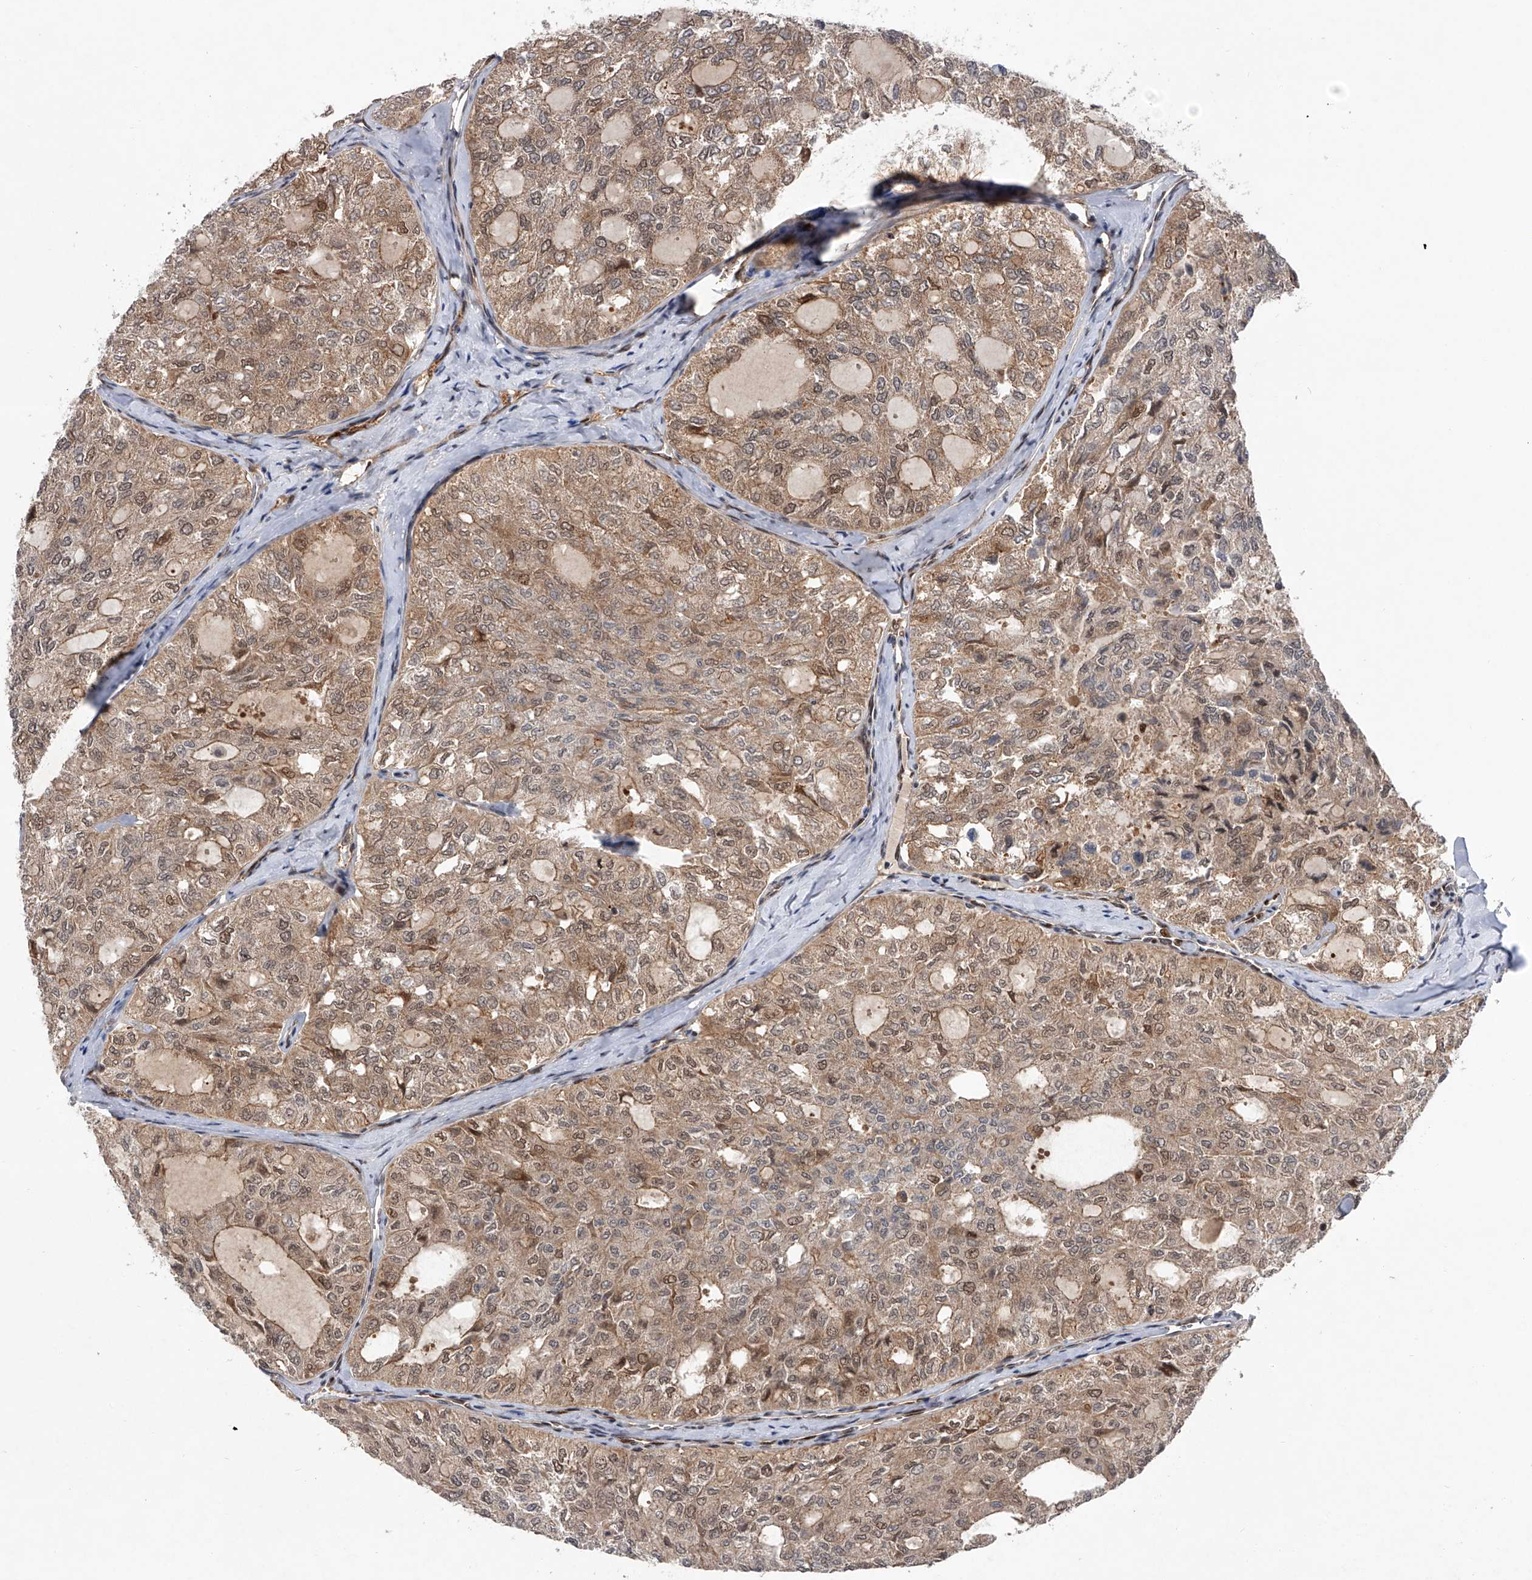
{"staining": {"intensity": "moderate", "quantity": ">75%", "location": "cytoplasmic/membranous,nuclear"}, "tissue": "thyroid cancer", "cell_type": "Tumor cells", "image_type": "cancer", "snomed": [{"axis": "morphology", "description": "Follicular adenoma carcinoma, NOS"}, {"axis": "topography", "description": "Thyroid gland"}], "caption": "This micrograph demonstrates immunohistochemistry (IHC) staining of human thyroid cancer, with medium moderate cytoplasmic/membranous and nuclear expression in approximately >75% of tumor cells.", "gene": "RWDD2A", "patient": {"sex": "male", "age": 75}}